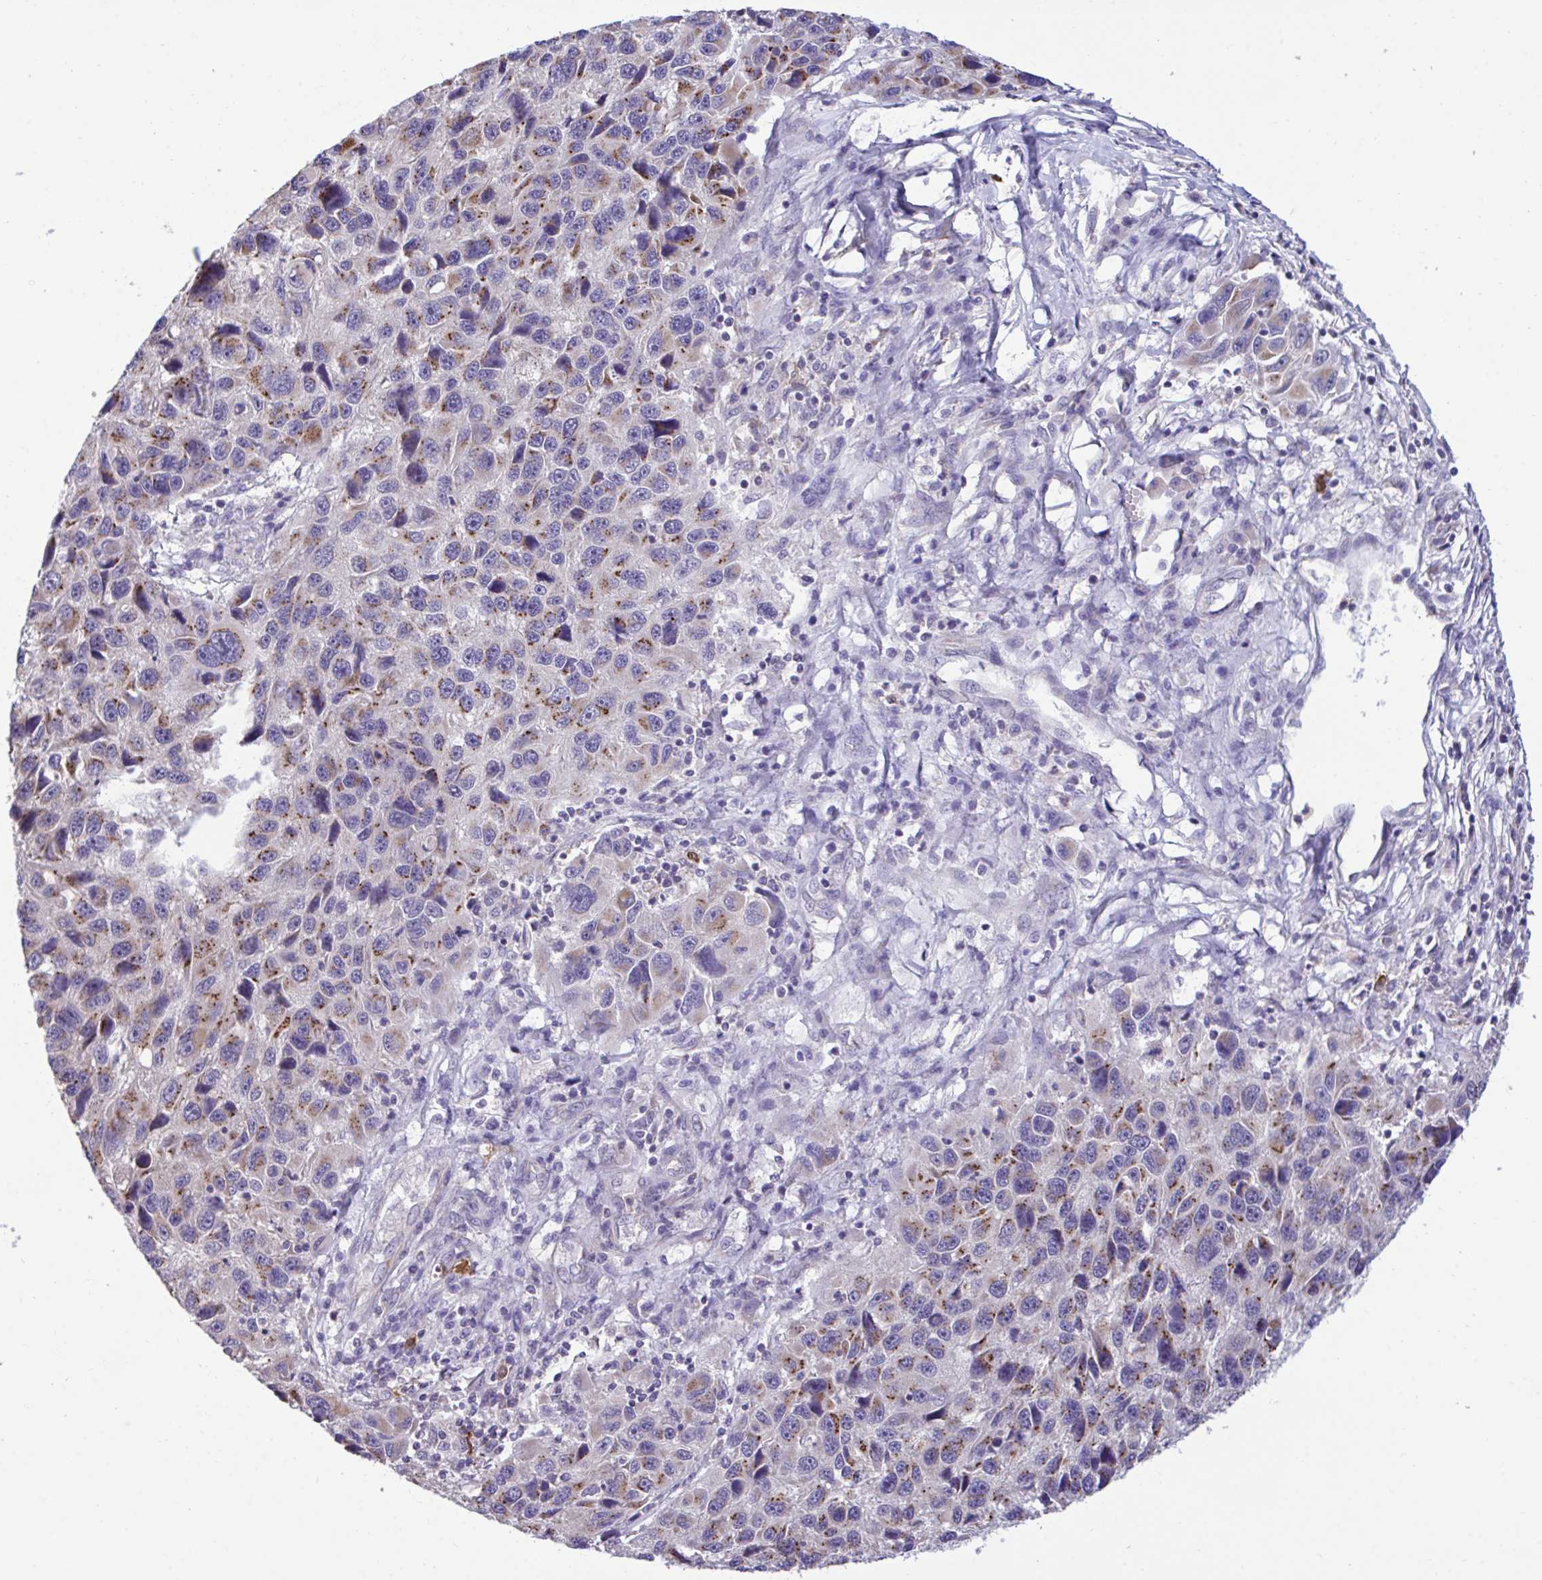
{"staining": {"intensity": "moderate", "quantity": "25%-75%", "location": "cytoplasmic/membranous"}, "tissue": "melanoma", "cell_type": "Tumor cells", "image_type": "cancer", "snomed": [{"axis": "morphology", "description": "Malignant melanoma, NOS"}, {"axis": "topography", "description": "Skin"}], "caption": "Immunohistochemistry staining of malignant melanoma, which shows medium levels of moderate cytoplasmic/membranous positivity in approximately 25%-75% of tumor cells indicating moderate cytoplasmic/membranous protein expression. The staining was performed using DAB (brown) for protein detection and nuclei were counterstained in hematoxylin (blue).", "gene": "SARS2", "patient": {"sex": "male", "age": 53}}